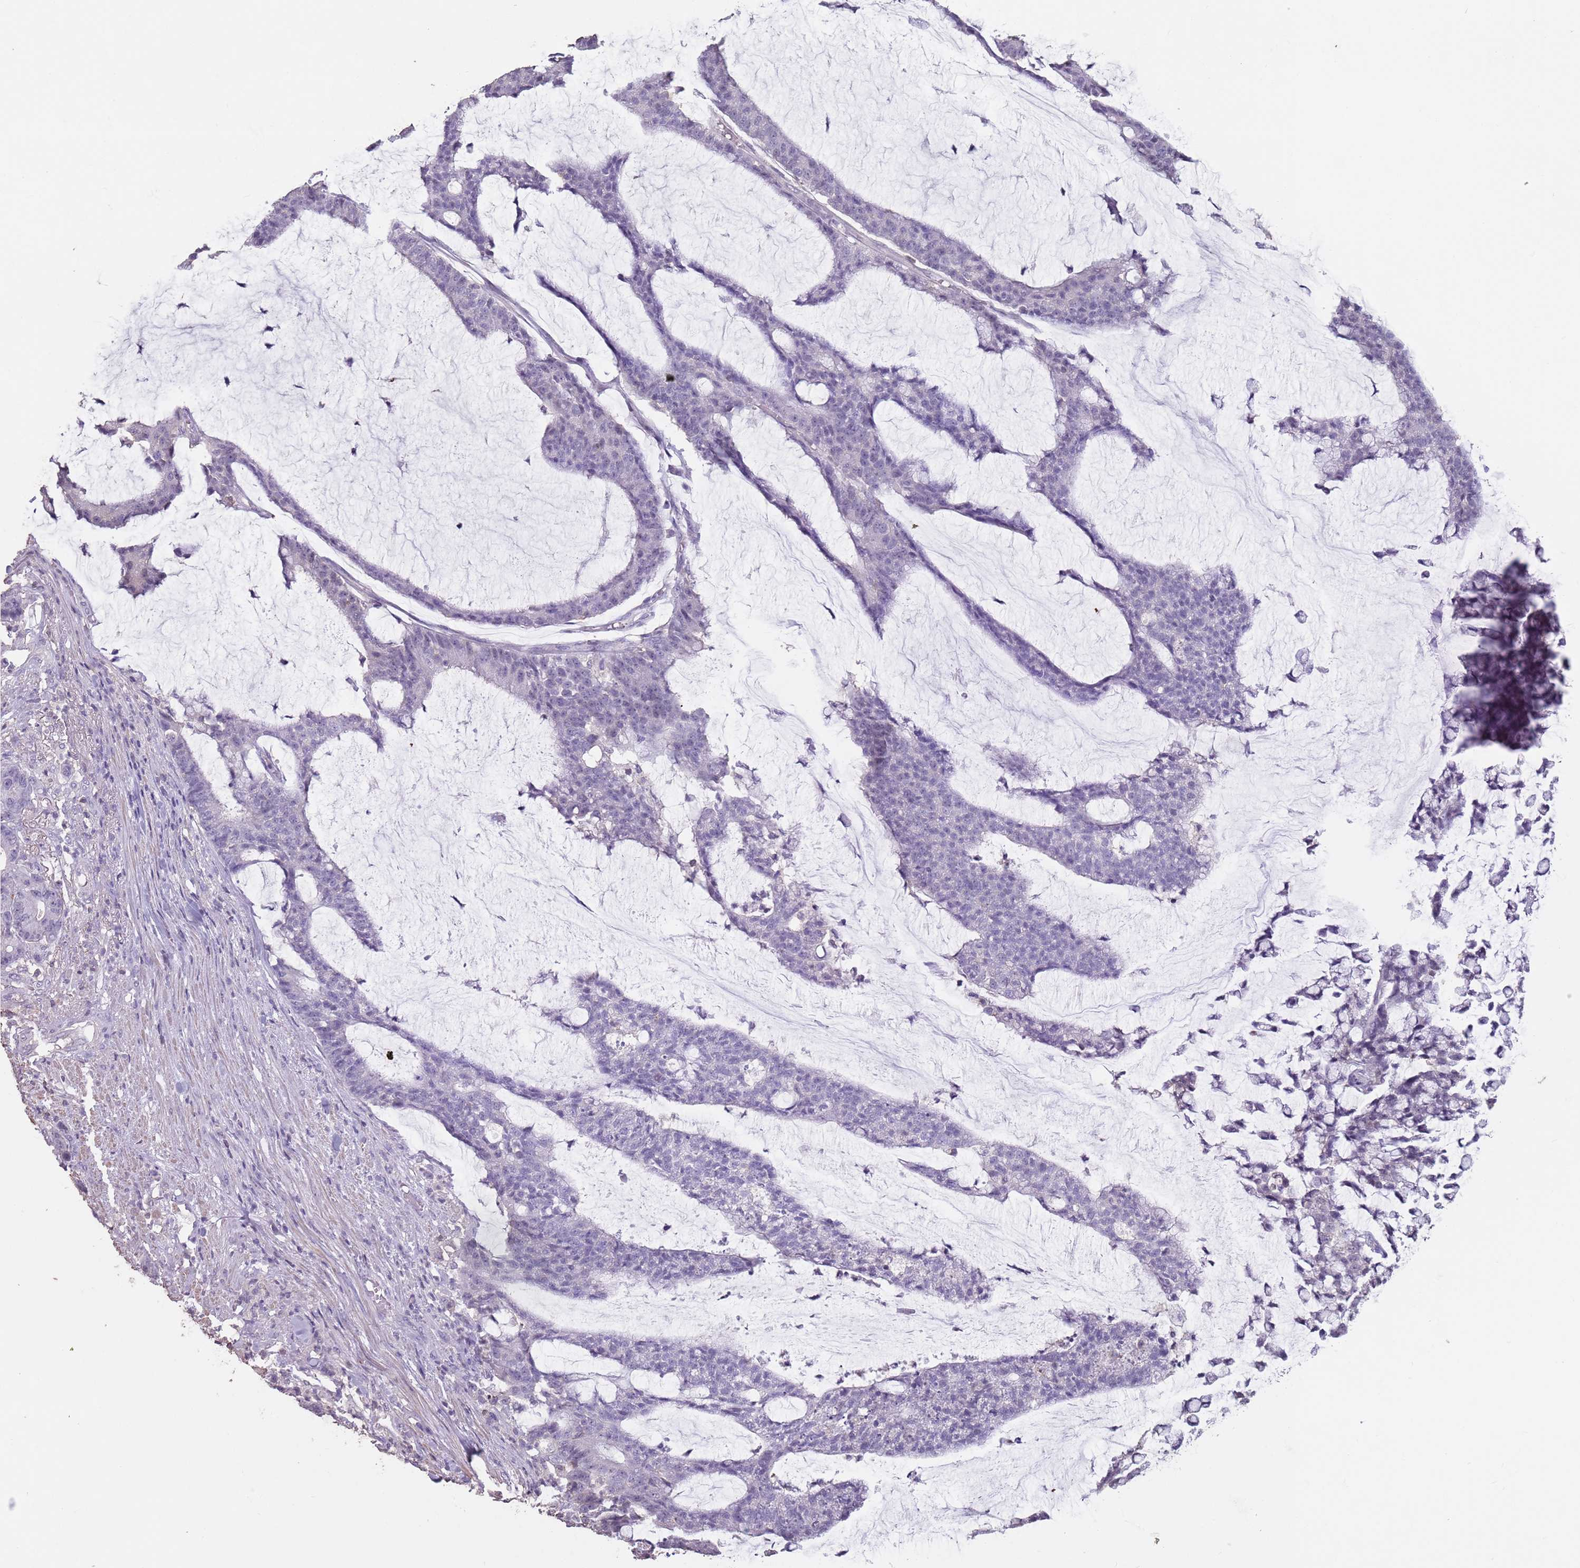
{"staining": {"intensity": "negative", "quantity": "none", "location": "none"}, "tissue": "colorectal cancer", "cell_type": "Tumor cells", "image_type": "cancer", "snomed": [{"axis": "morphology", "description": "Adenocarcinoma, NOS"}, {"axis": "topography", "description": "Colon"}], "caption": "Tumor cells show no significant protein expression in colorectal cancer. Nuclei are stained in blue.", "gene": "SUN5", "patient": {"sex": "female", "age": 84}}